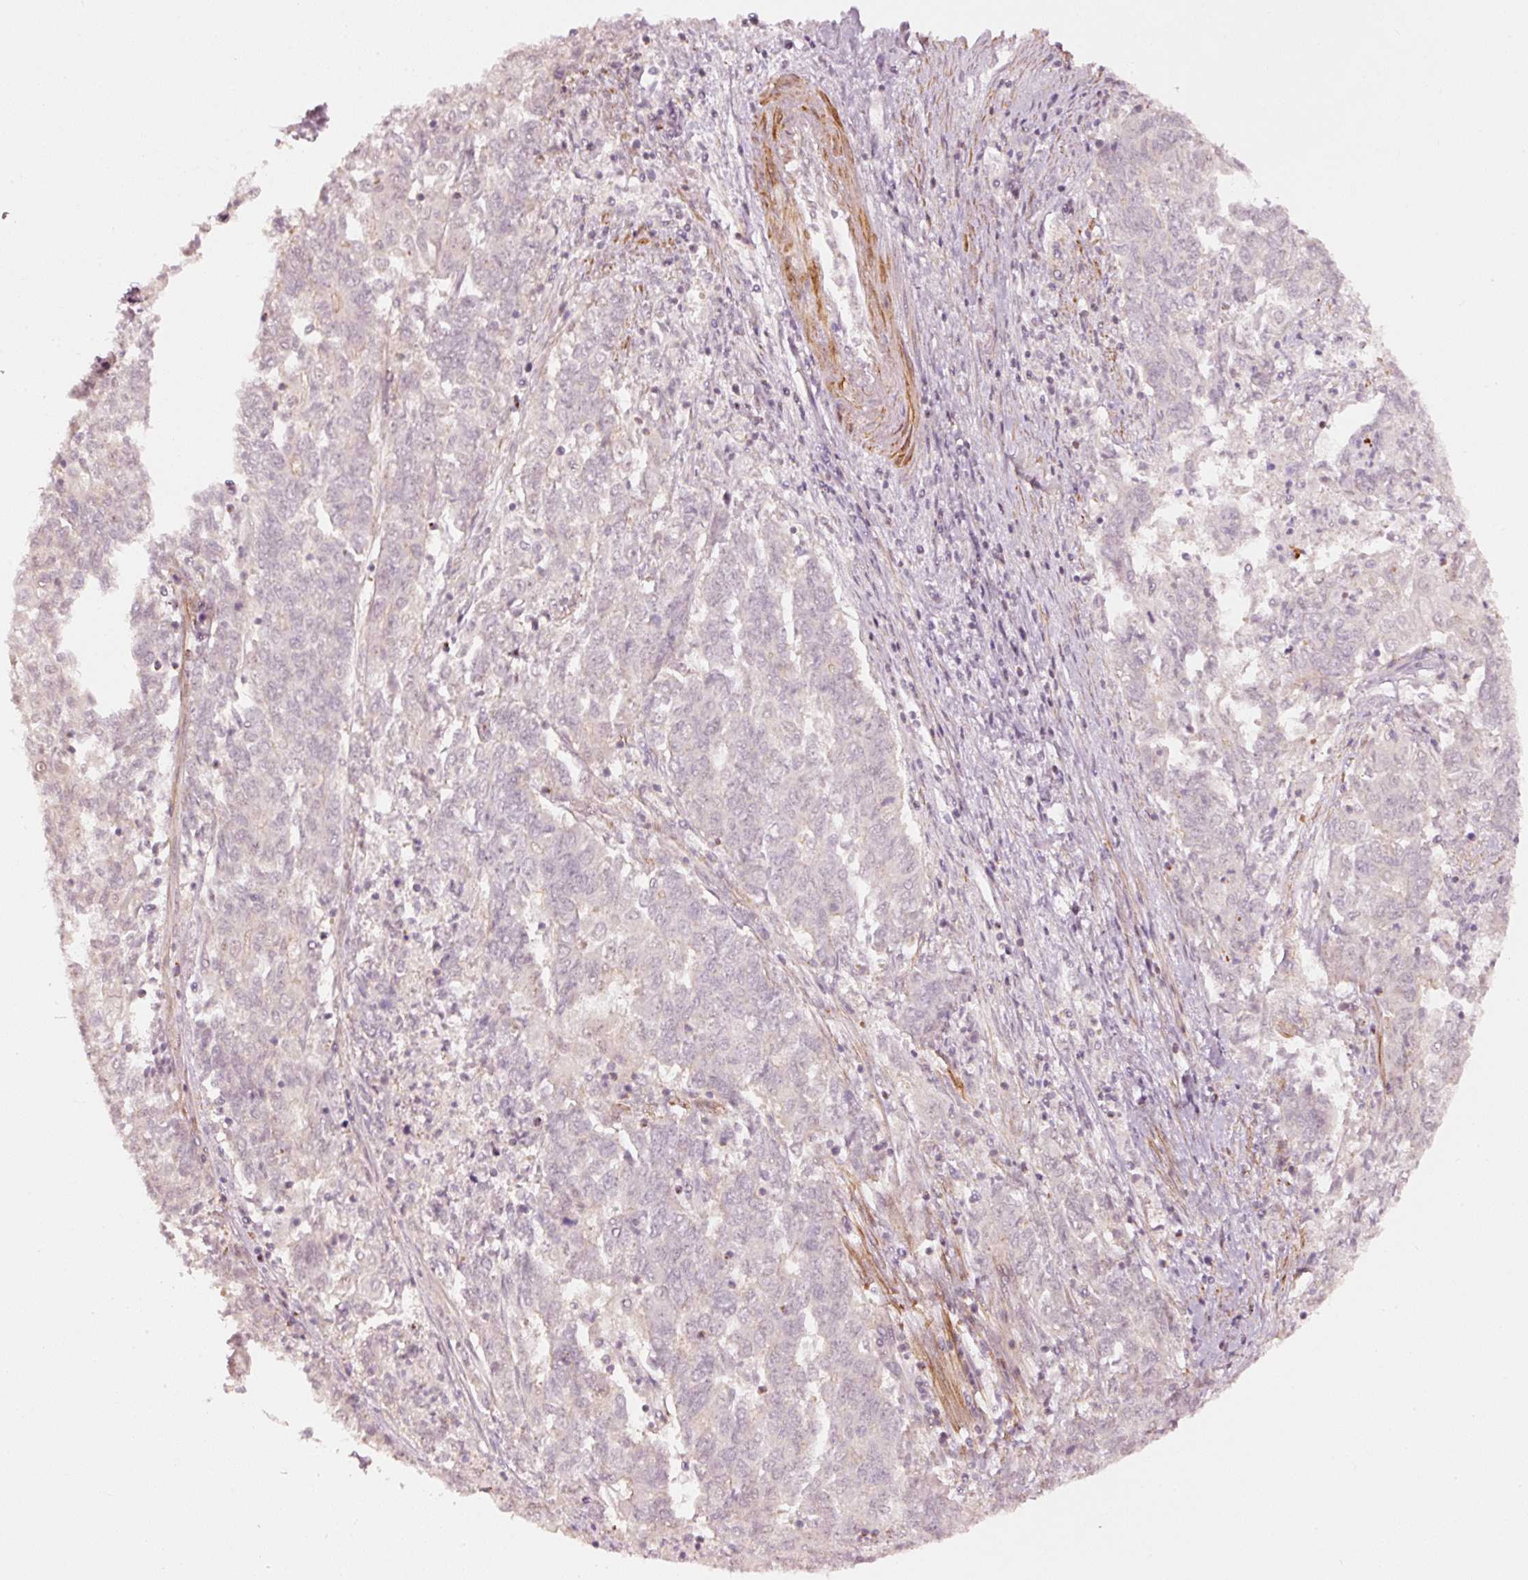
{"staining": {"intensity": "negative", "quantity": "none", "location": "none"}, "tissue": "endometrial cancer", "cell_type": "Tumor cells", "image_type": "cancer", "snomed": [{"axis": "morphology", "description": "Adenocarcinoma, NOS"}, {"axis": "topography", "description": "Endometrium"}], "caption": "Histopathology image shows no significant protein expression in tumor cells of endometrial adenocarcinoma.", "gene": "ARHGAP22", "patient": {"sex": "female", "age": 54}}